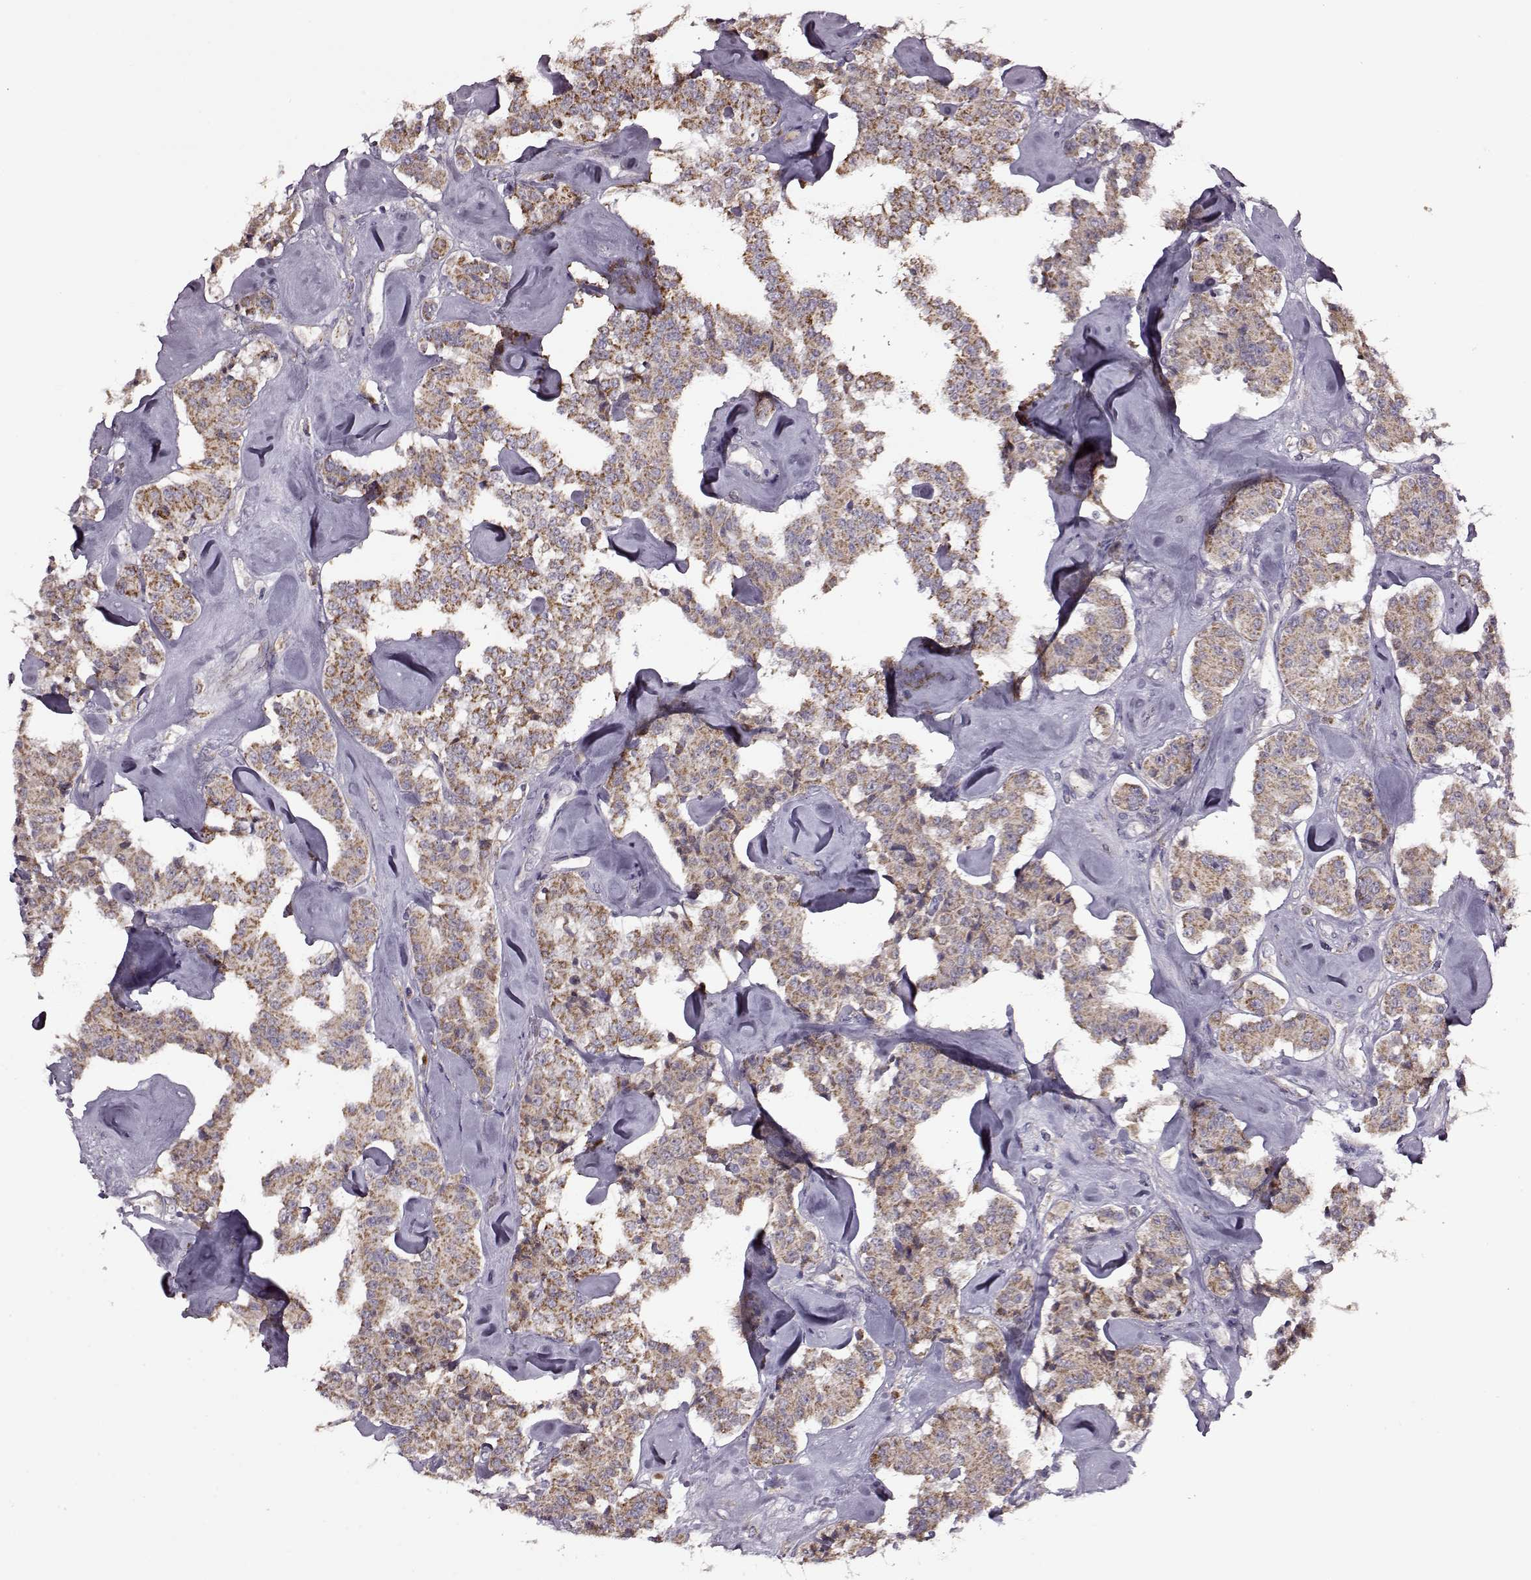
{"staining": {"intensity": "moderate", "quantity": ">75%", "location": "cytoplasmic/membranous"}, "tissue": "carcinoid", "cell_type": "Tumor cells", "image_type": "cancer", "snomed": [{"axis": "morphology", "description": "Carcinoid, malignant, NOS"}, {"axis": "topography", "description": "Pancreas"}], "caption": "Malignant carcinoid was stained to show a protein in brown. There is medium levels of moderate cytoplasmic/membranous expression in about >75% of tumor cells.", "gene": "MTSS1", "patient": {"sex": "male", "age": 41}}